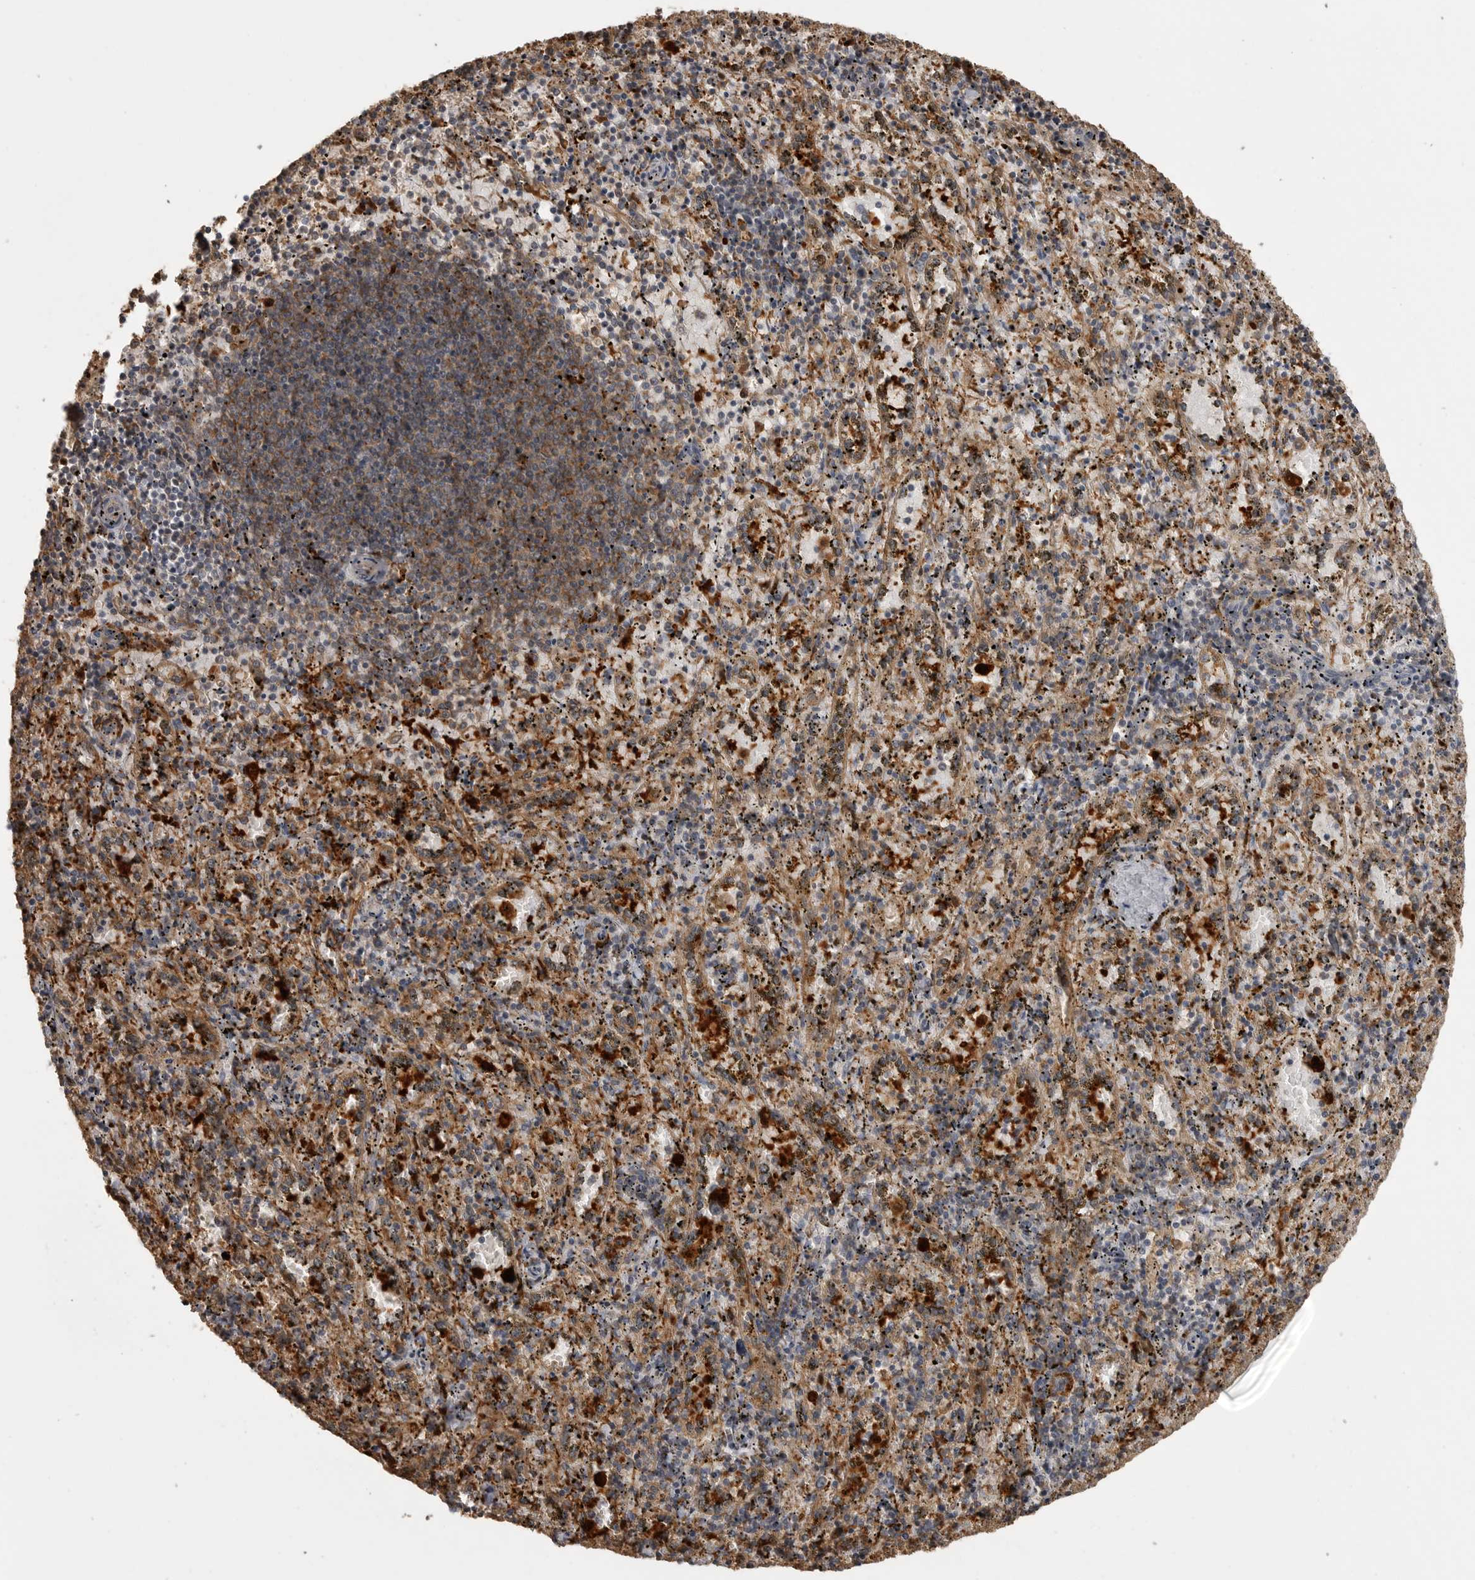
{"staining": {"intensity": "moderate", "quantity": ">75%", "location": "cytoplasmic/membranous"}, "tissue": "spleen", "cell_type": "Cells in red pulp", "image_type": "normal", "snomed": [{"axis": "morphology", "description": "Normal tissue, NOS"}, {"axis": "topography", "description": "Spleen"}], "caption": "Spleen stained with a brown dye reveals moderate cytoplasmic/membranous positive staining in about >75% of cells in red pulp.", "gene": "CMTM6", "patient": {"sex": "male", "age": 11}}